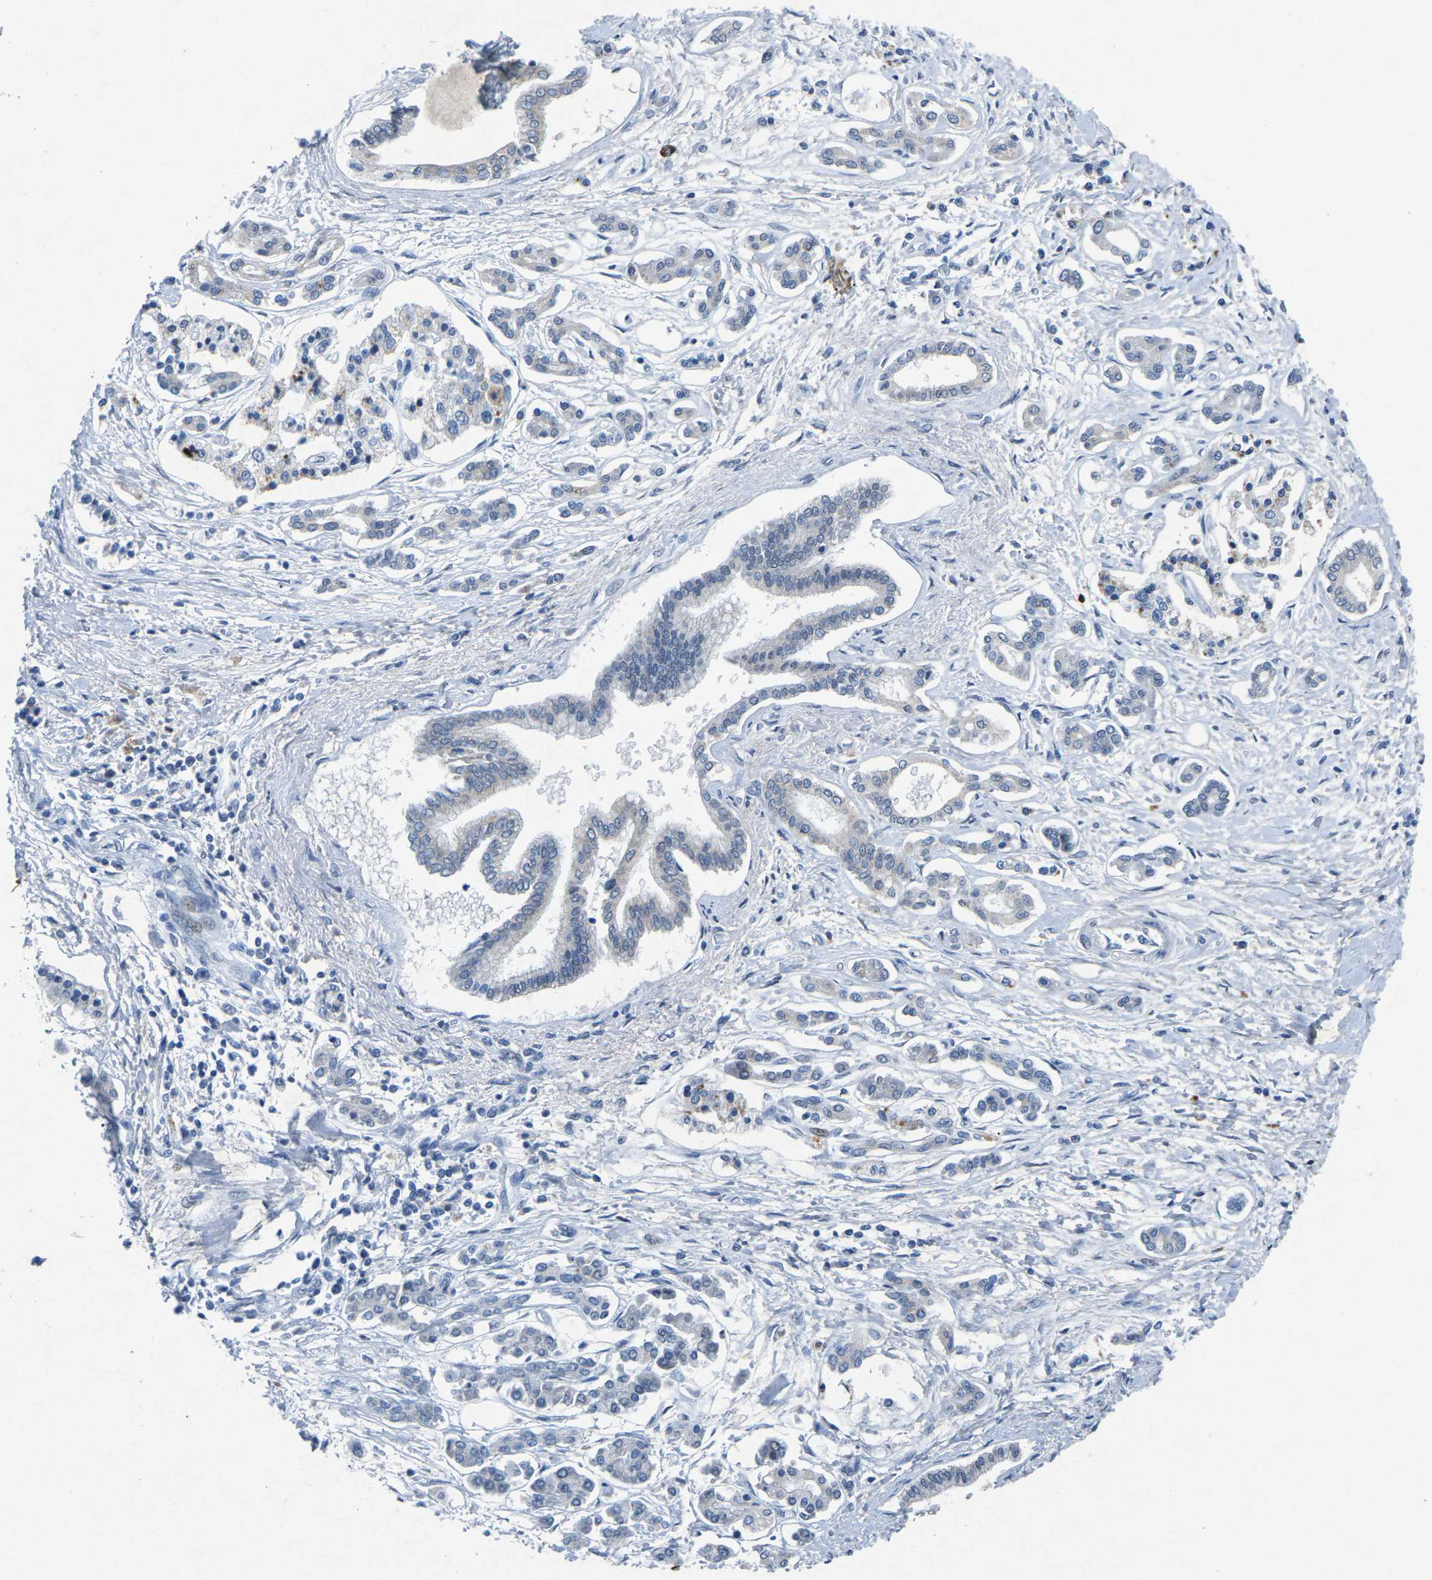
{"staining": {"intensity": "weak", "quantity": "<25%", "location": "cytoplasmic/membranous"}, "tissue": "pancreatic cancer", "cell_type": "Tumor cells", "image_type": "cancer", "snomed": [{"axis": "morphology", "description": "Adenocarcinoma, NOS"}, {"axis": "topography", "description": "Pancreas"}], "caption": "High power microscopy photomicrograph of an IHC histopathology image of pancreatic cancer (adenocarcinoma), revealing no significant staining in tumor cells.", "gene": "PLG", "patient": {"sex": "male", "age": 56}}